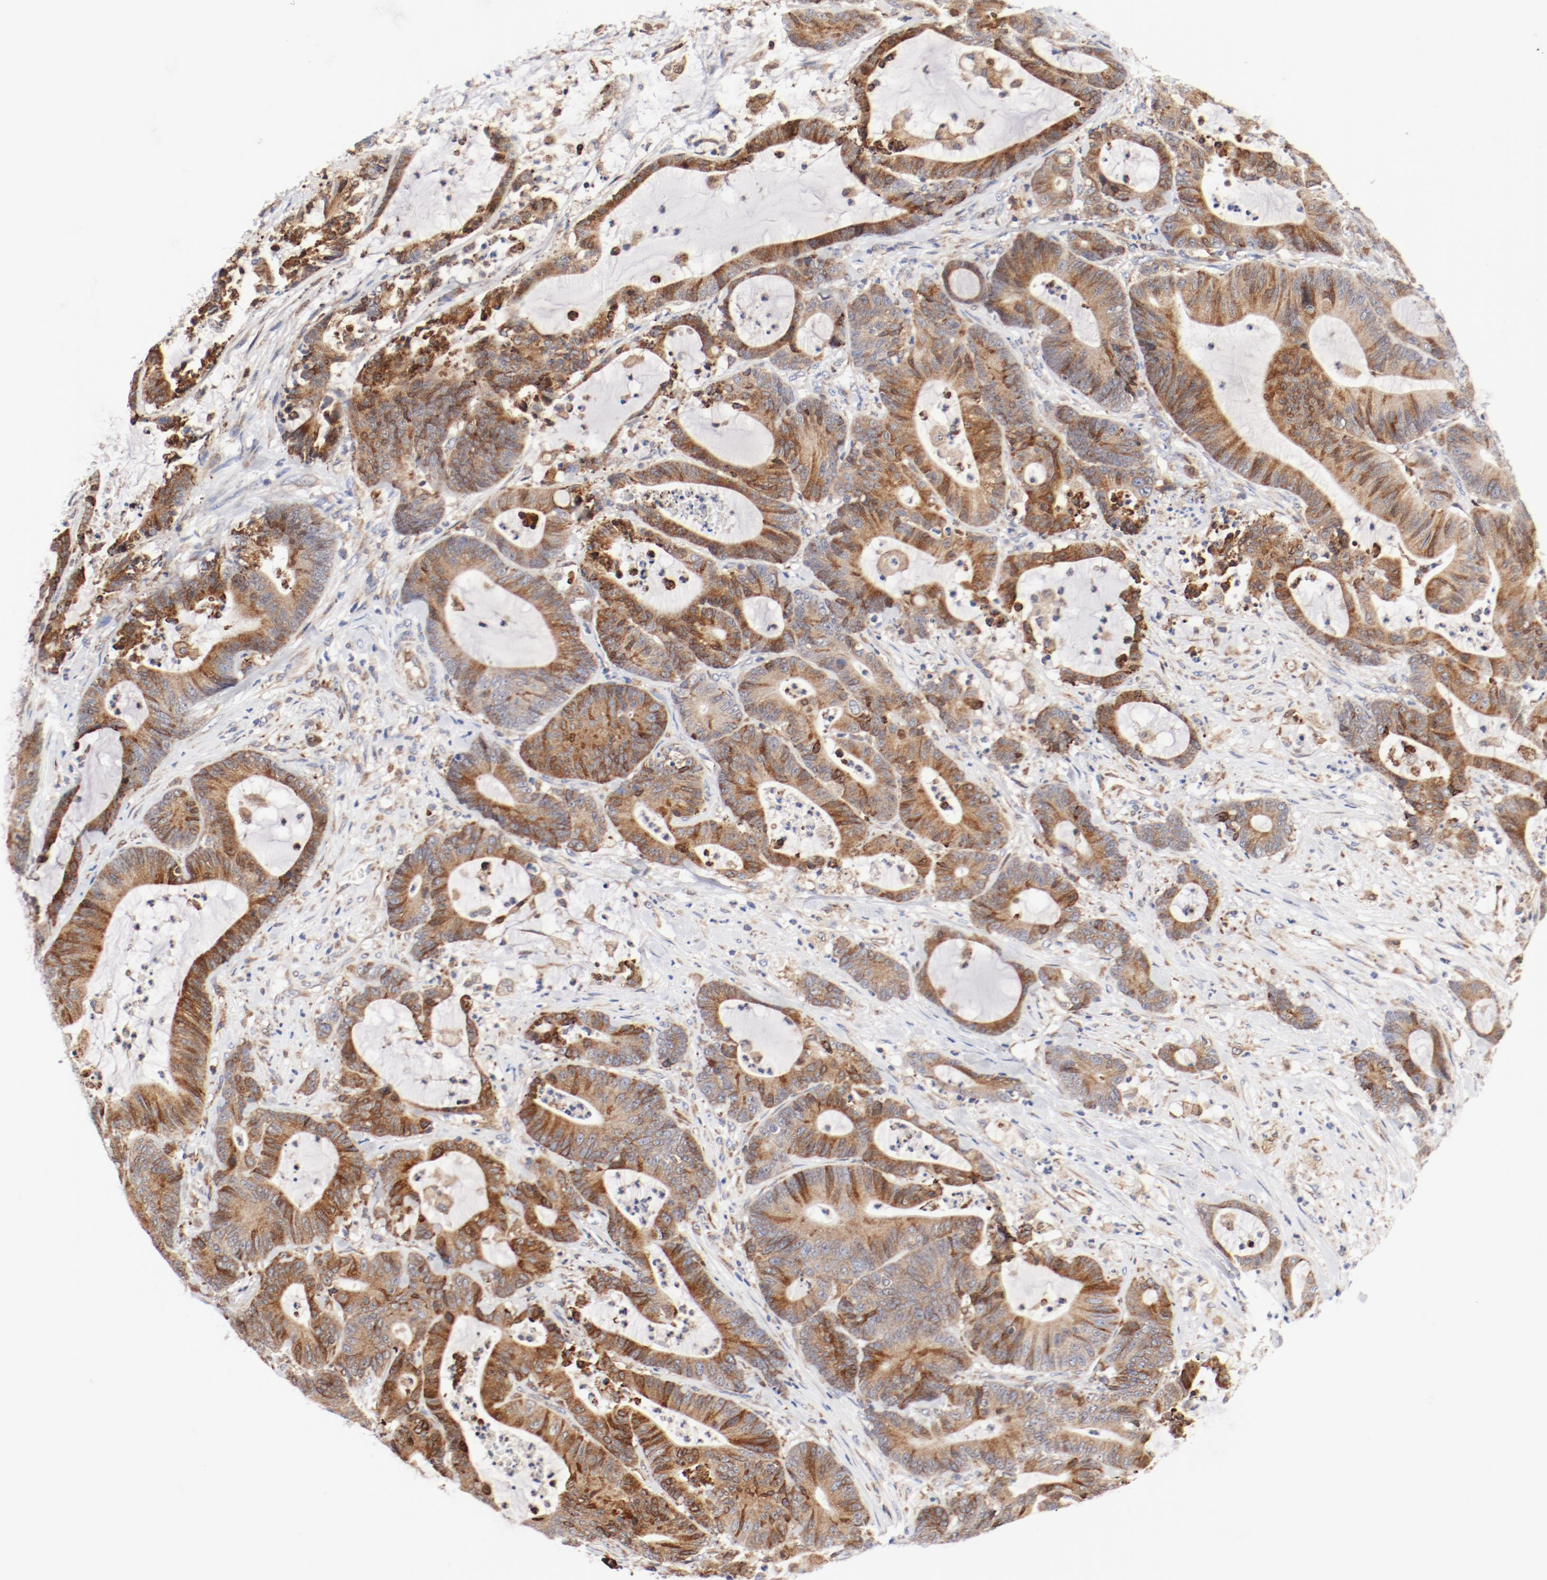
{"staining": {"intensity": "moderate", "quantity": ">75%", "location": "cytoplasmic/membranous"}, "tissue": "colorectal cancer", "cell_type": "Tumor cells", "image_type": "cancer", "snomed": [{"axis": "morphology", "description": "Adenocarcinoma, NOS"}, {"axis": "topography", "description": "Colon"}], "caption": "A histopathology image of human adenocarcinoma (colorectal) stained for a protein demonstrates moderate cytoplasmic/membranous brown staining in tumor cells. The protein is stained brown, and the nuclei are stained in blue (DAB (3,3'-diaminobenzidine) IHC with brightfield microscopy, high magnification).", "gene": "PDPK1", "patient": {"sex": "female", "age": 84}}